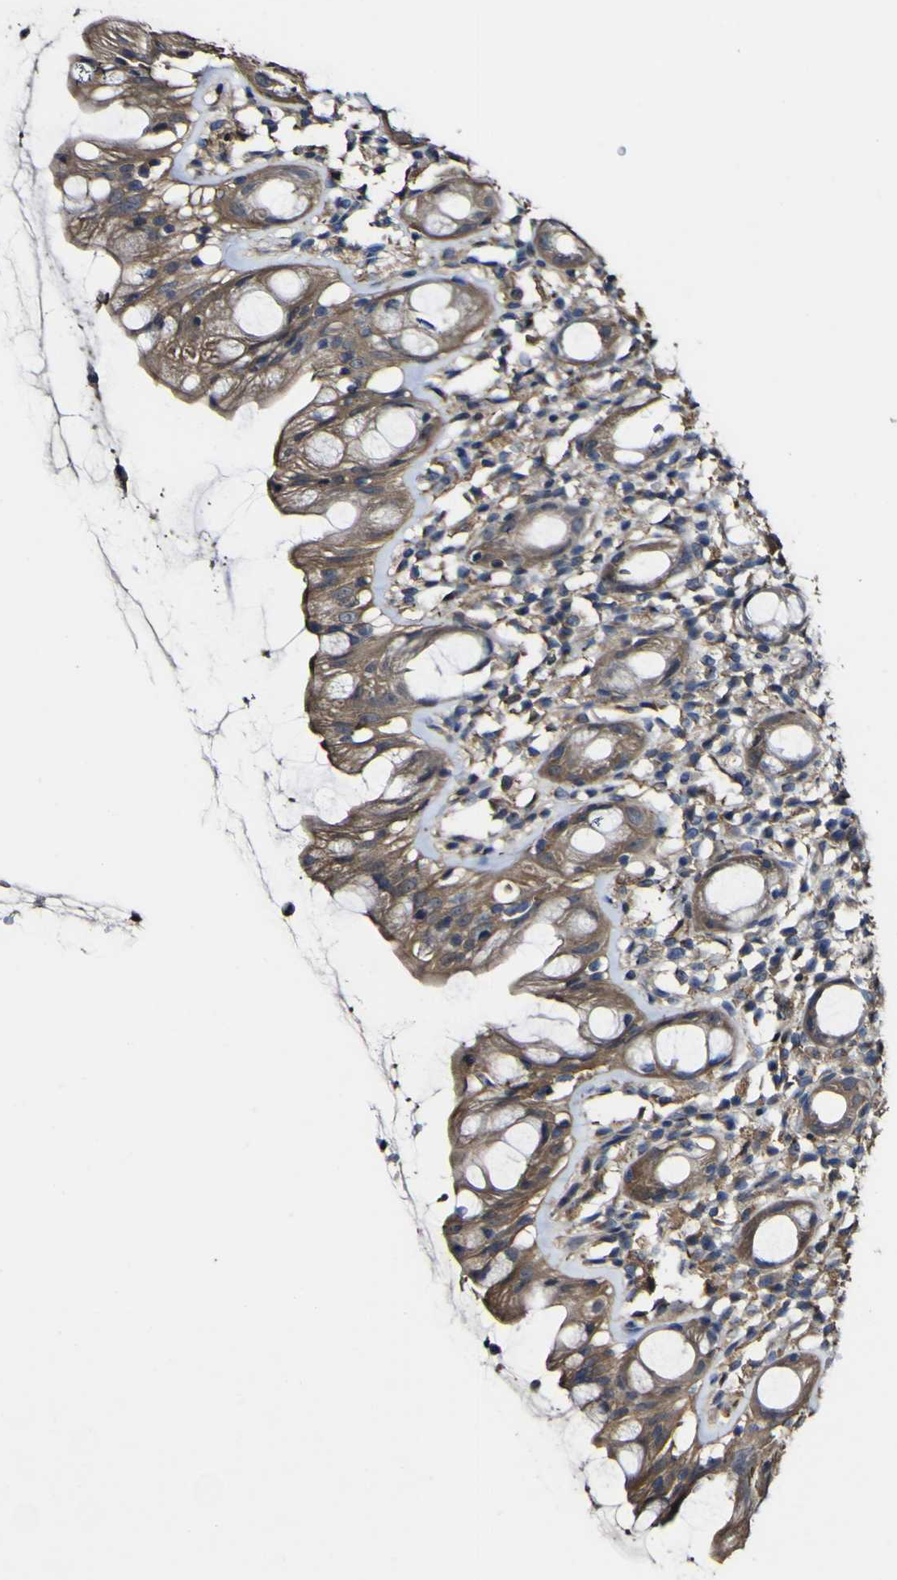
{"staining": {"intensity": "strong", "quantity": ">75%", "location": "cytoplasmic/membranous"}, "tissue": "rectum", "cell_type": "Glandular cells", "image_type": "normal", "snomed": [{"axis": "morphology", "description": "Normal tissue, NOS"}, {"axis": "topography", "description": "Rectum"}], "caption": "Rectum was stained to show a protein in brown. There is high levels of strong cytoplasmic/membranous positivity in approximately >75% of glandular cells.", "gene": "NAALADL2", "patient": {"sex": "male", "age": 44}}